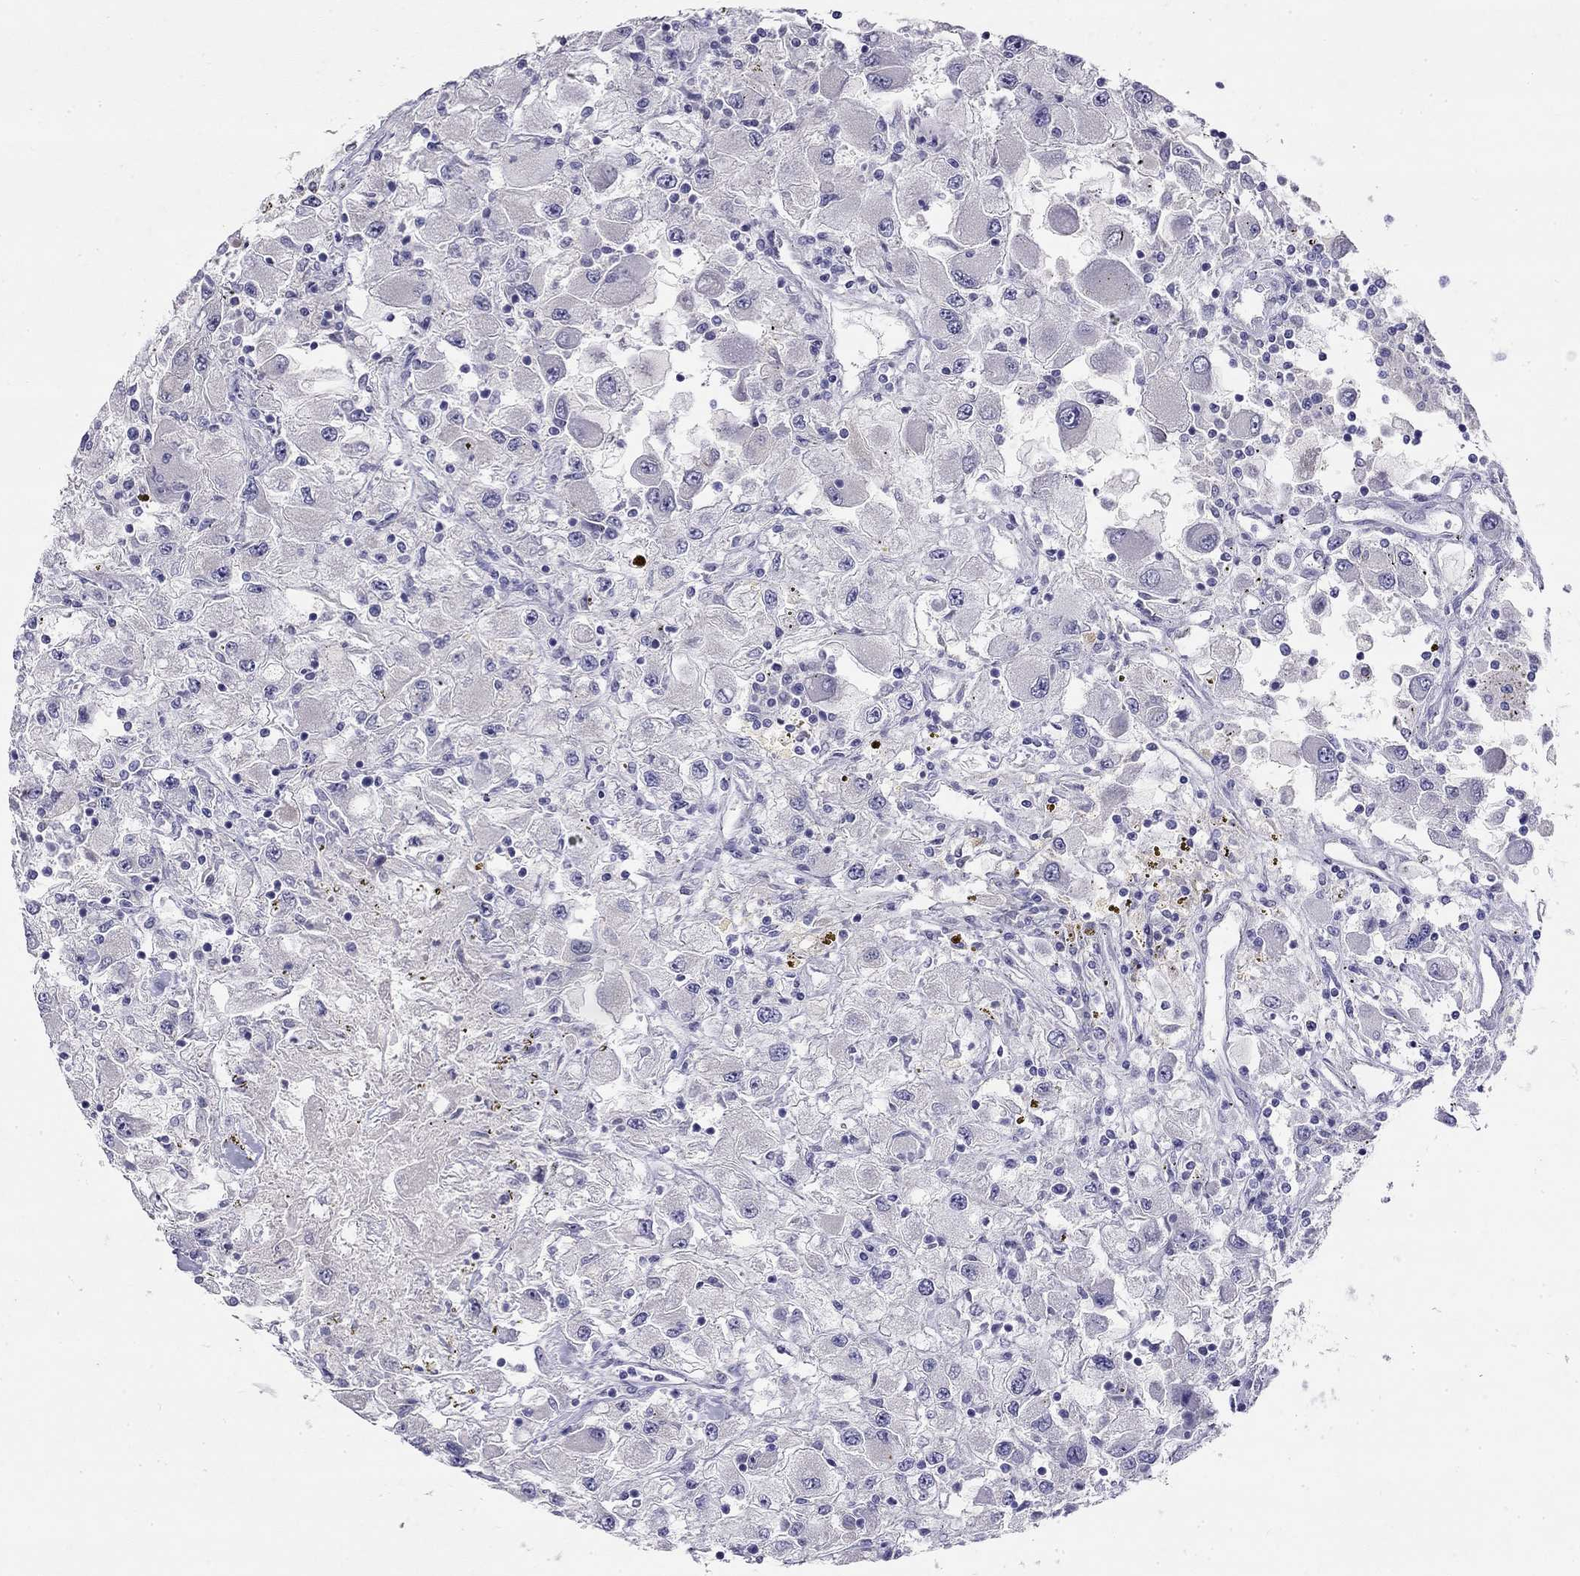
{"staining": {"intensity": "negative", "quantity": "none", "location": "none"}, "tissue": "renal cancer", "cell_type": "Tumor cells", "image_type": "cancer", "snomed": [{"axis": "morphology", "description": "Adenocarcinoma, NOS"}, {"axis": "topography", "description": "Kidney"}], "caption": "The photomicrograph displays no significant positivity in tumor cells of renal adenocarcinoma. (Brightfield microscopy of DAB (3,3'-diaminobenzidine) IHC at high magnification).", "gene": "RTL1", "patient": {"sex": "female", "age": 67}}